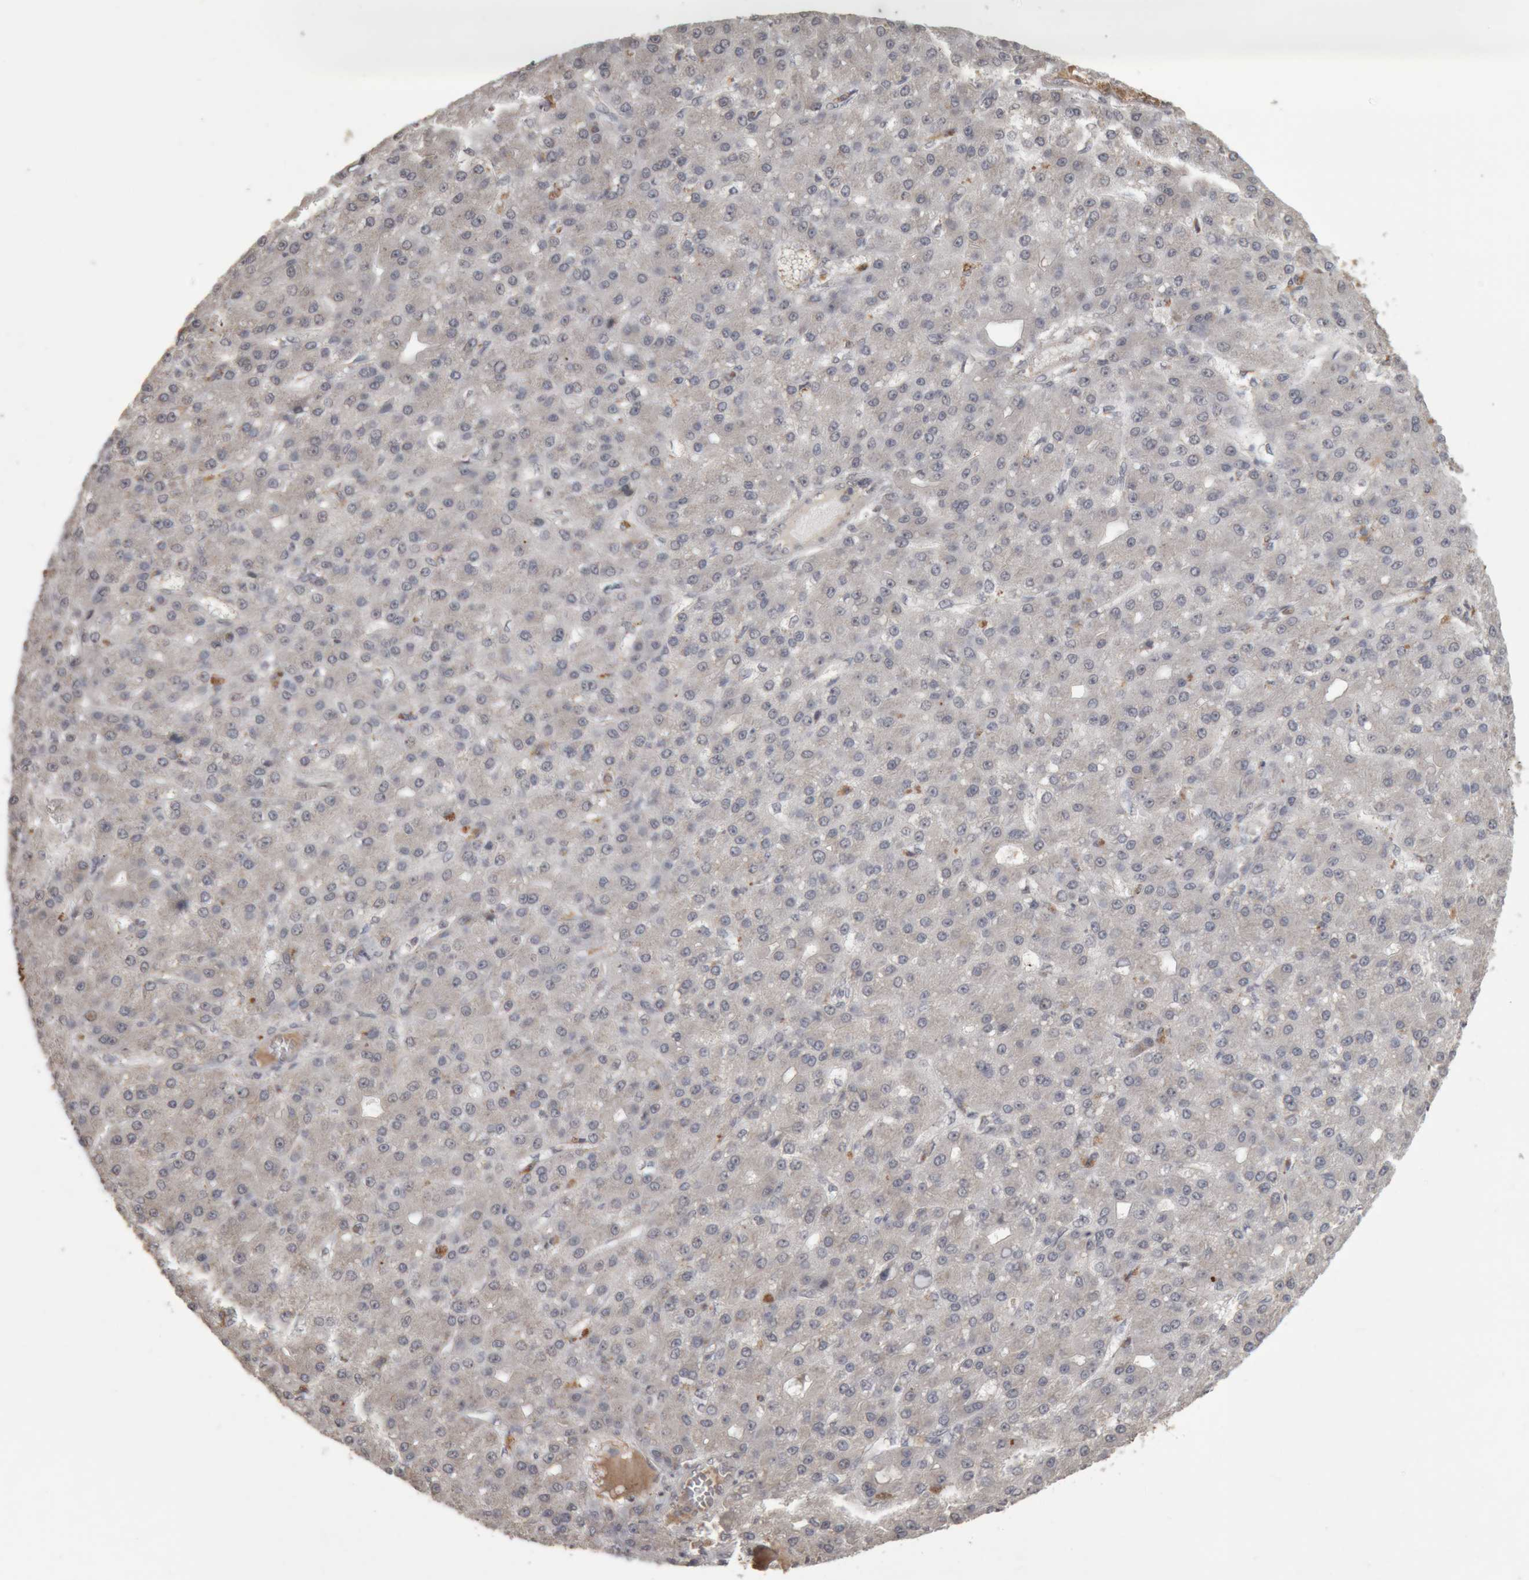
{"staining": {"intensity": "negative", "quantity": "none", "location": "none"}, "tissue": "liver cancer", "cell_type": "Tumor cells", "image_type": "cancer", "snomed": [{"axis": "morphology", "description": "Carcinoma, Hepatocellular, NOS"}, {"axis": "topography", "description": "Liver"}], "caption": "This is an immunohistochemistry (IHC) histopathology image of human liver hepatocellular carcinoma. There is no staining in tumor cells.", "gene": "MEP1A", "patient": {"sex": "male", "age": 67}}